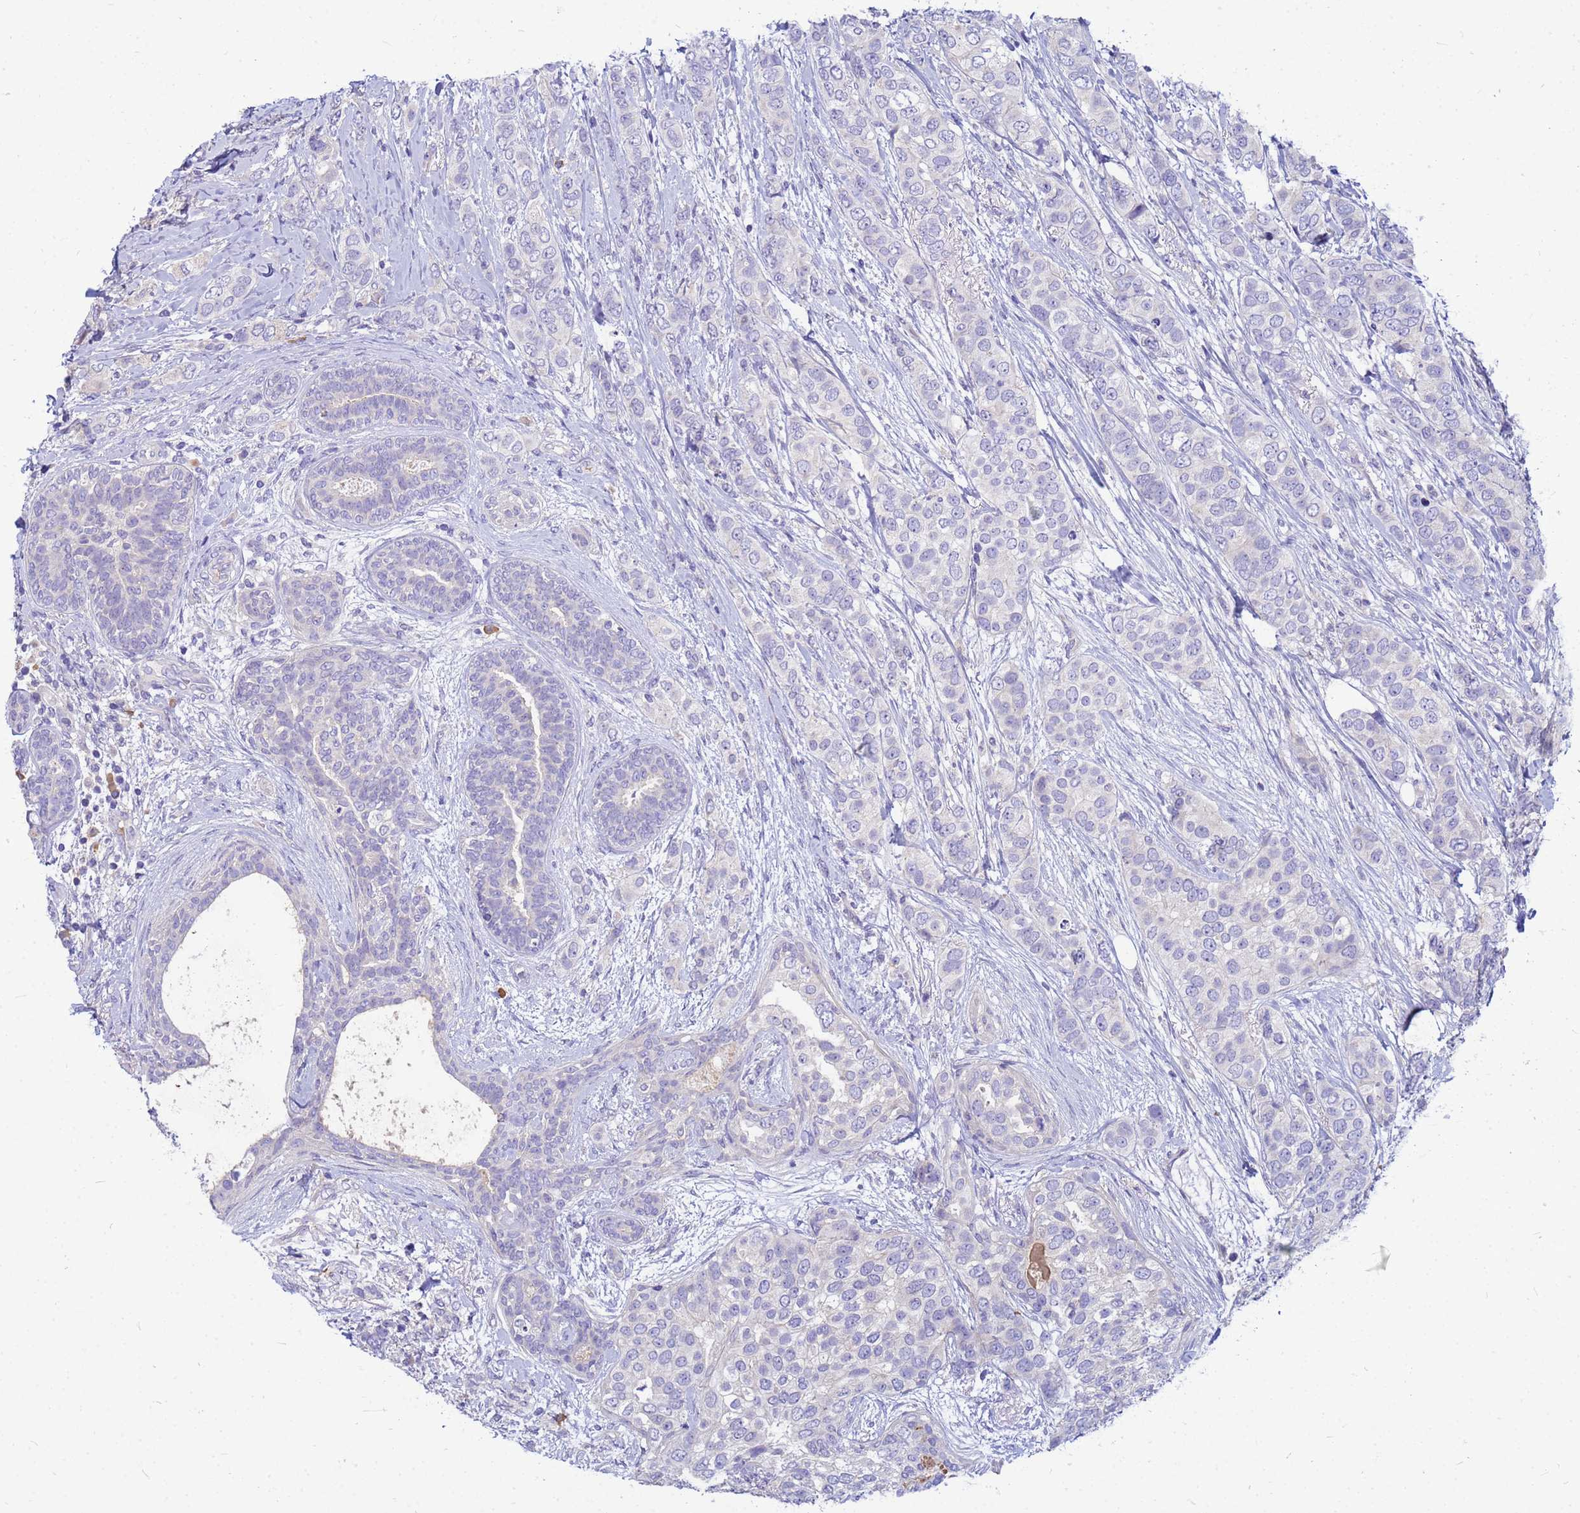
{"staining": {"intensity": "negative", "quantity": "none", "location": "none"}, "tissue": "breast cancer", "cell_type": "Tumor cells", "image_type": "cancer", "snomed": [{"axis": "morphology", "description": "Lobular carcinoma"}, {"axis": "topography", "description": "Breast"}], "caption": "An immunohistochemistry image of lobular carcinoma (breast) is shown. There is no staining in tumor cells of lobular carcinoma (breast).", "gene": "DPRX", "patient": {"sex": "female", "age": 51}}